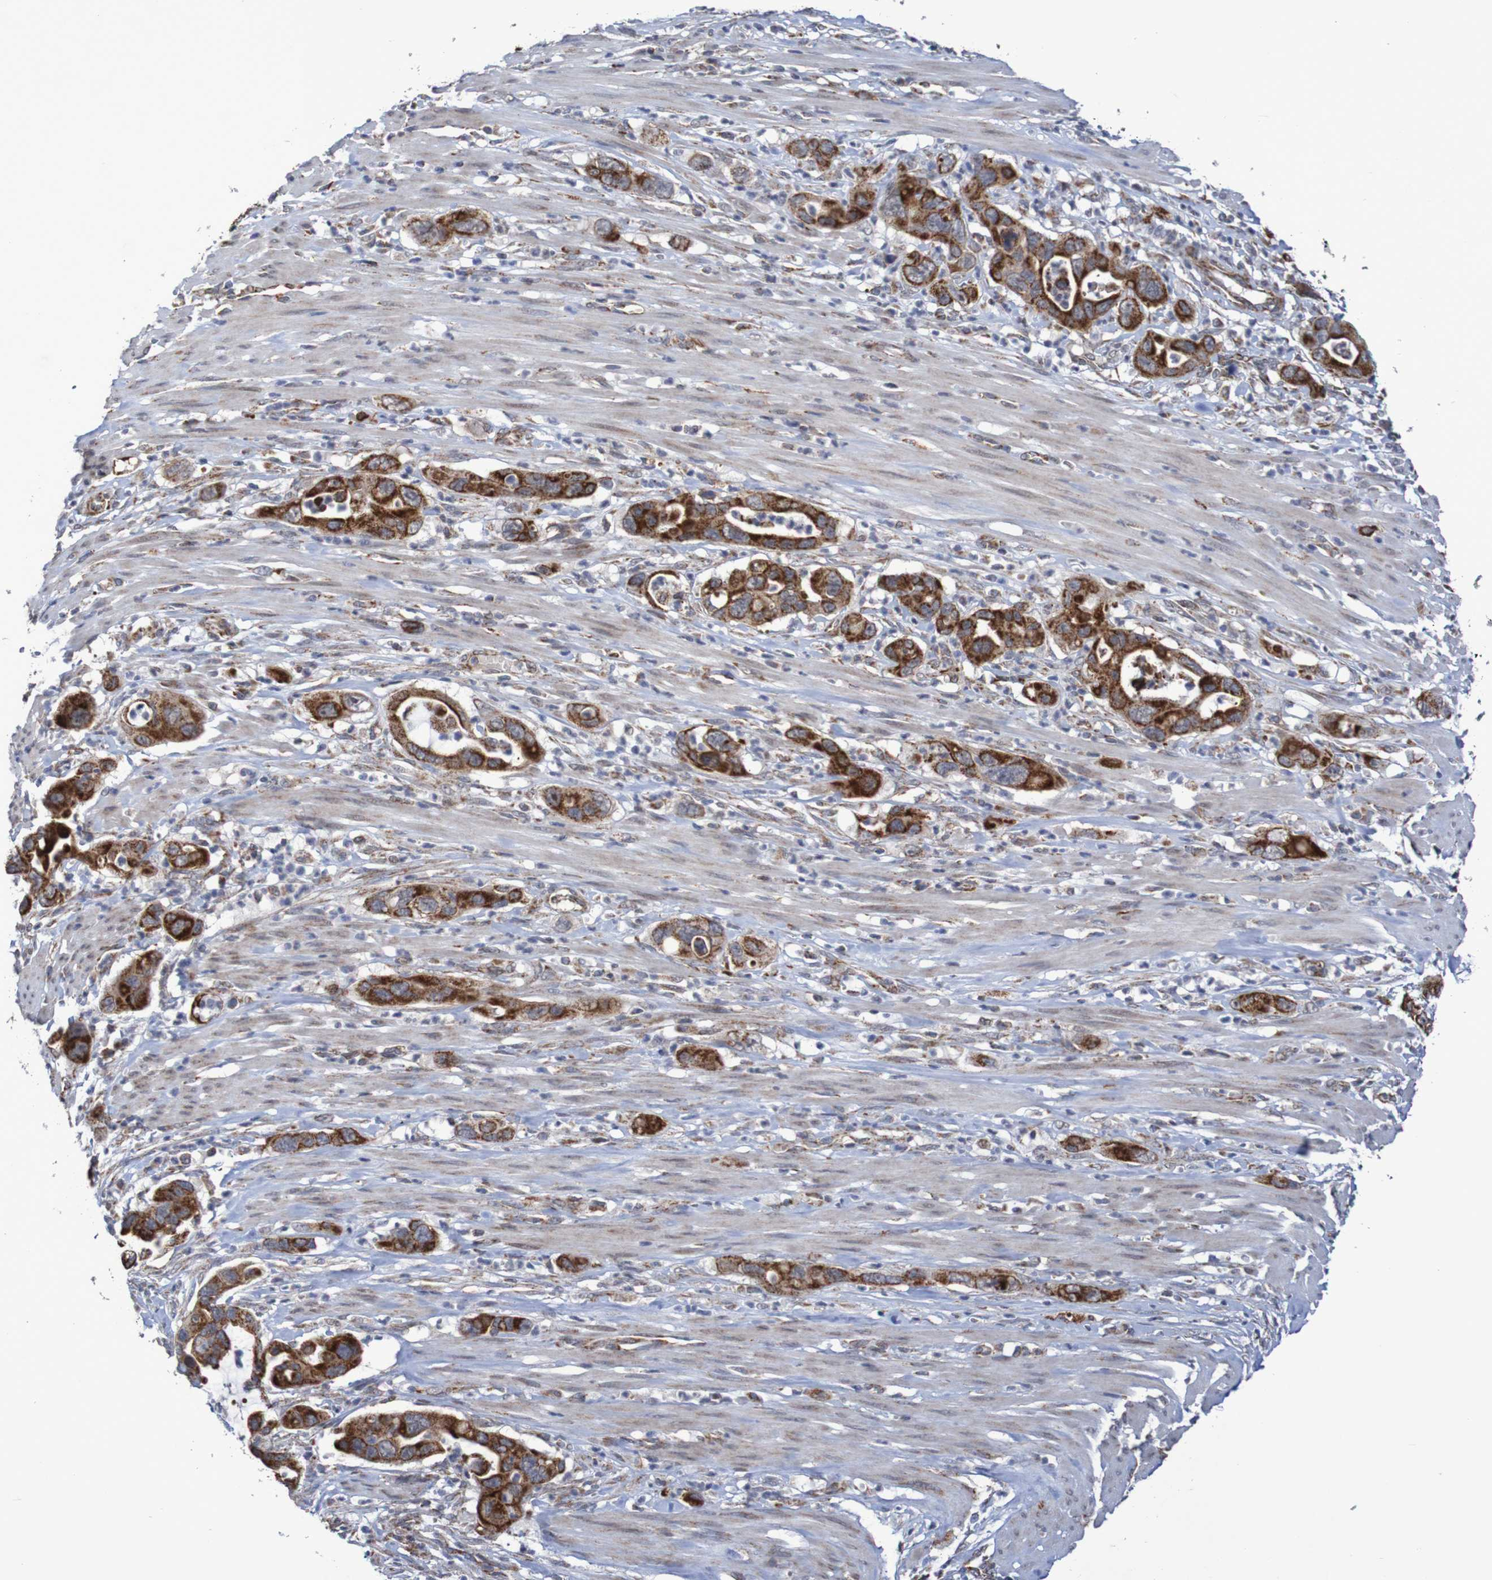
{"staining": {"intensity": "strong", "quantity": ">75%", "location": "cytoplasmic/membranous"}, "tissue": "pancreatic cancer", "cell_type": "Tumor cells", "image_type": "cancer", "snomed": [{"axis": "morphology", "description": "Adenocarcinoma, NOS"}, {"axis": "topography", "description": "Pancreas"}], "caption": "Pancreatic adenocarcinoma stained for a protein exhibits strong cytoplasmic/membranous positivity in tumor cells.", "gene": "DVL1", "patient": {"sex": "female", "age": 71}}